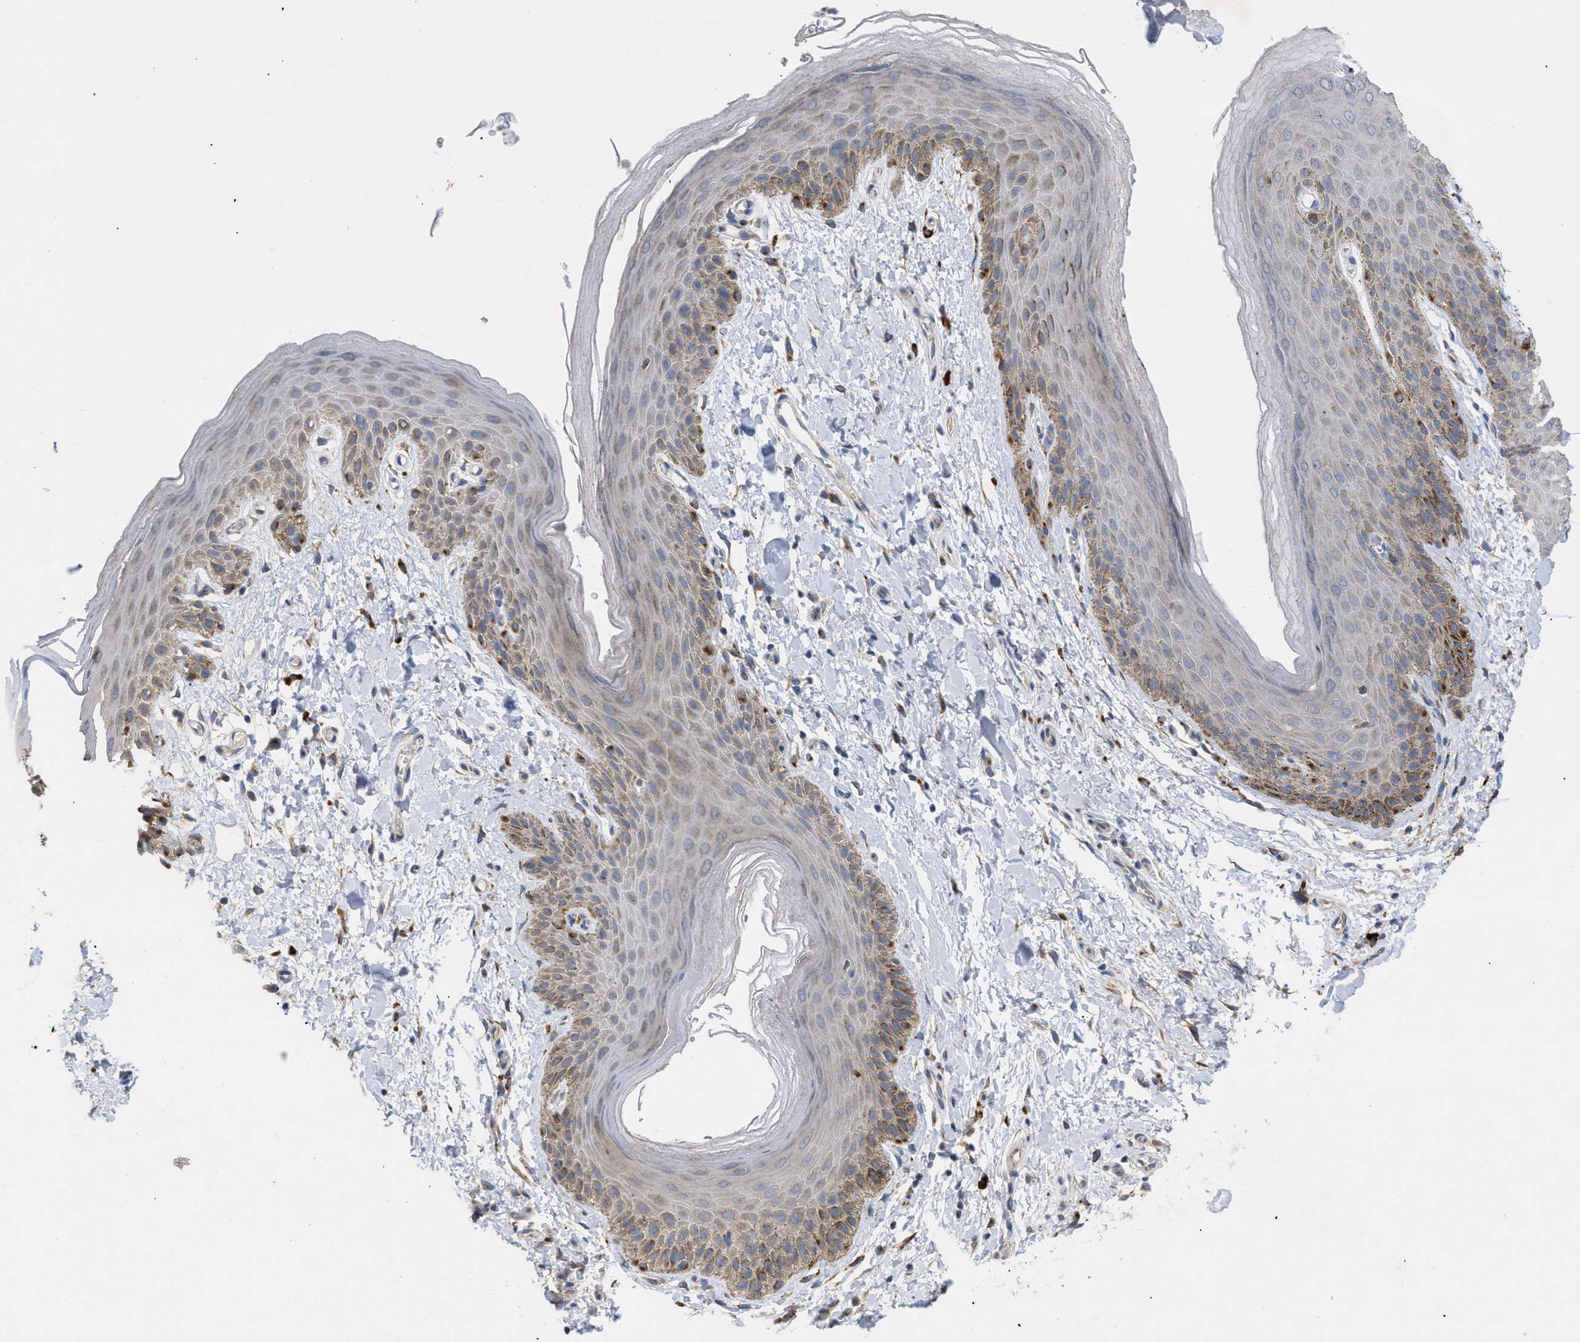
{"staining": {"intensity": "moderate", "quantity": "<25%", "location": "cytoplasmic/membranous"}, "tissue": "skin", "cell_type": "Epidermal cells", "image_type": "normal", "snomed": [{"axis": "morphology", "description": "Normal tissue, NOS"}, {"axis": "topography", "description": "Anal"}], "caption": "Immunohistochemical staining of benign human skin reveals <25% levels of moderate cytoplasmic/membranous protein expression in approximately <25% of epidermal cells.", "gene": "SLC50A1", "patient": {"sex": "male", "age": 44}}